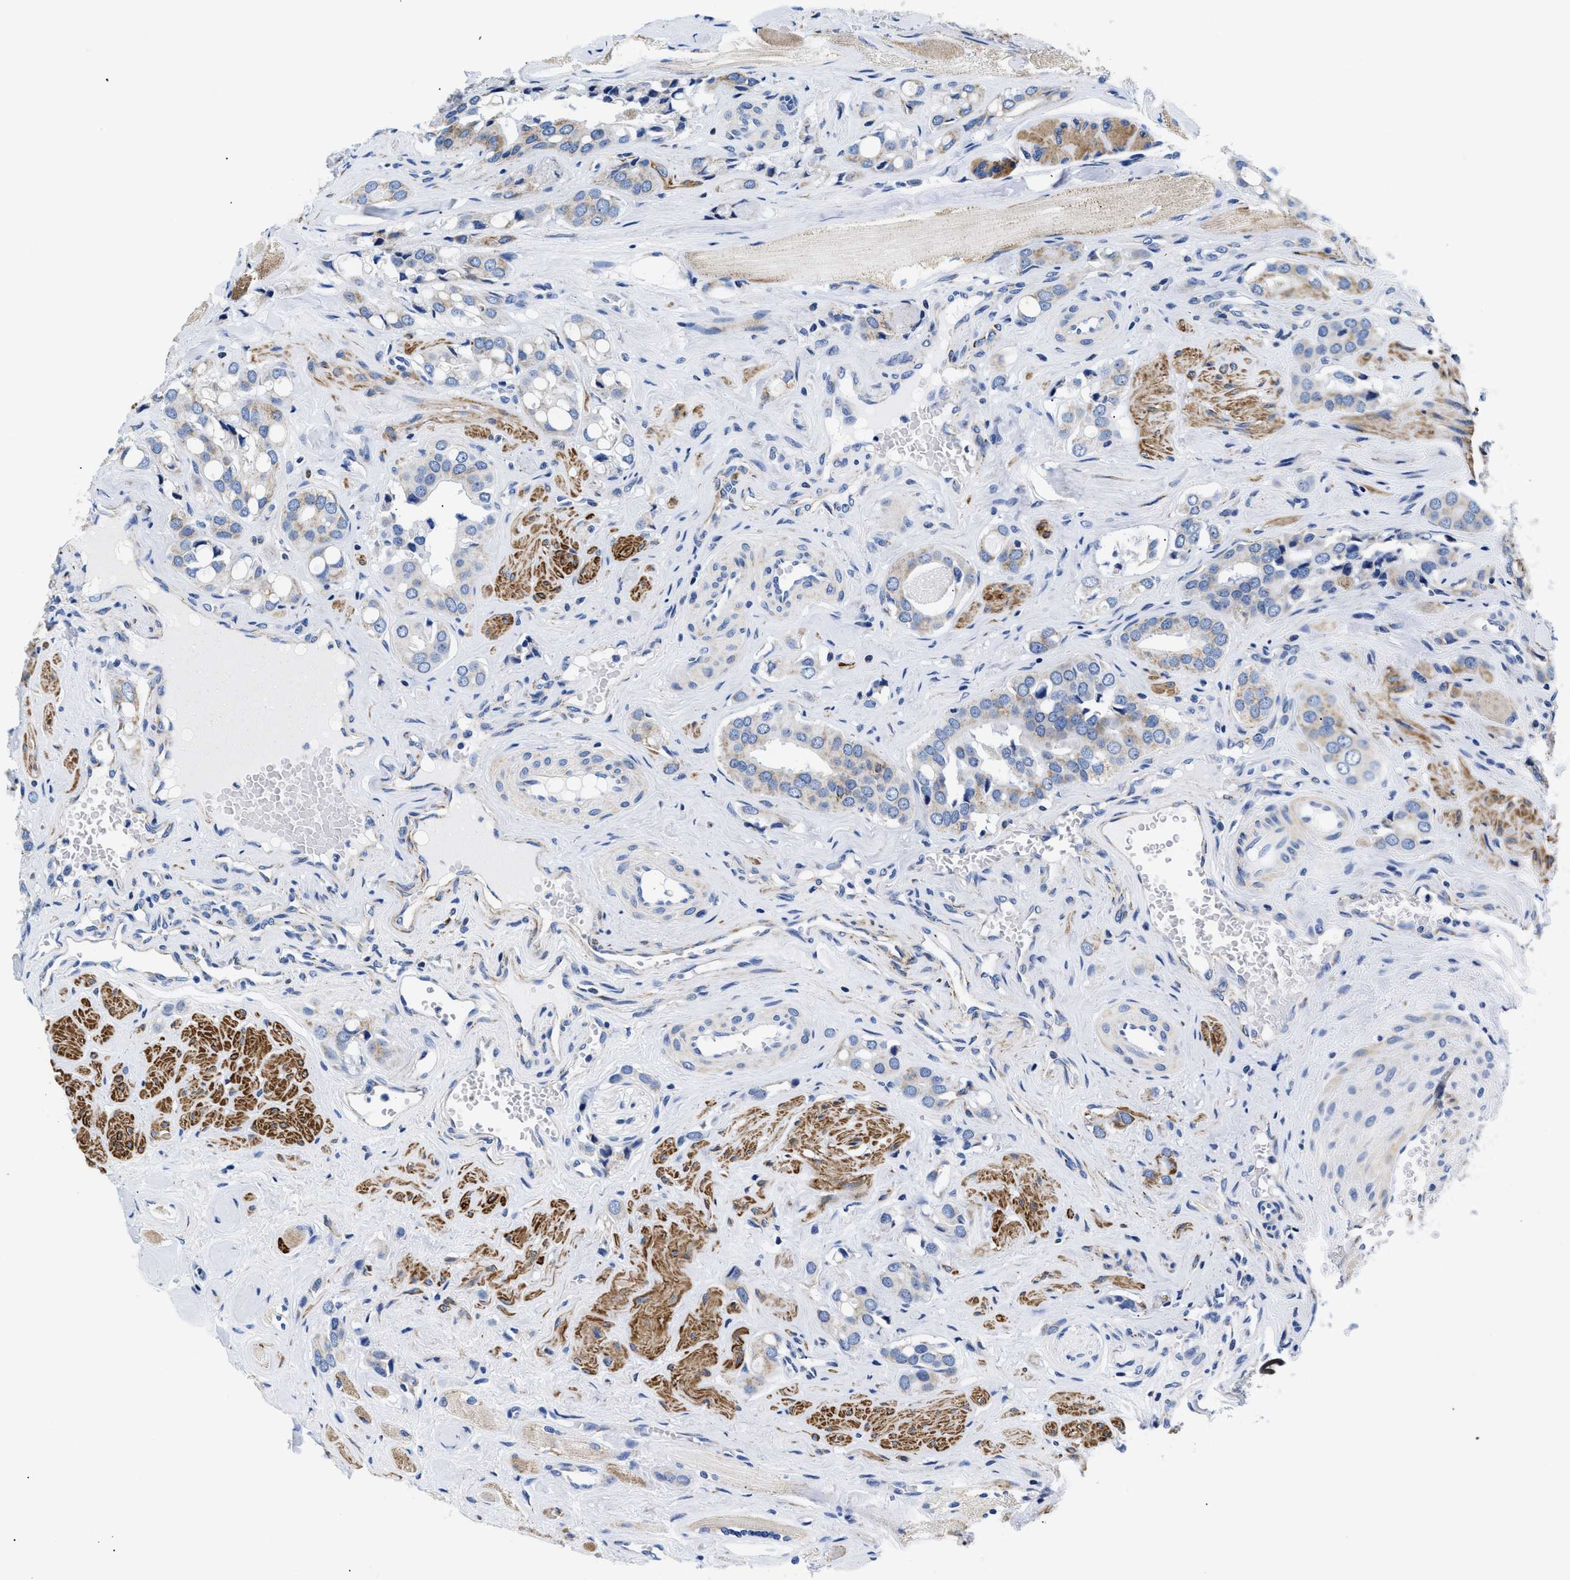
{"staining": {"intensity": "weak", "quantity": "25%-75%", "location": "cytoplasmic/membranous"}, "tissue": "prostate cancer", "cell_type": "Tumor cells", "image_type": "cancer", "snomed": [{"axis": "morphology", "description": "Adenocarcinoma, High grade"}, {"axis": "topography", "description": "Prostate"}], "caption": "Immunohistochemical staining of prostate cancer (high-grade adenocarcinoma) demonstrates low levels of weak cytoplasmic/membranous protein expression in approximately 25%-75% of tumor cells.", "gene": "GPR149", "patient": {"sex": "male", "age": 52}}